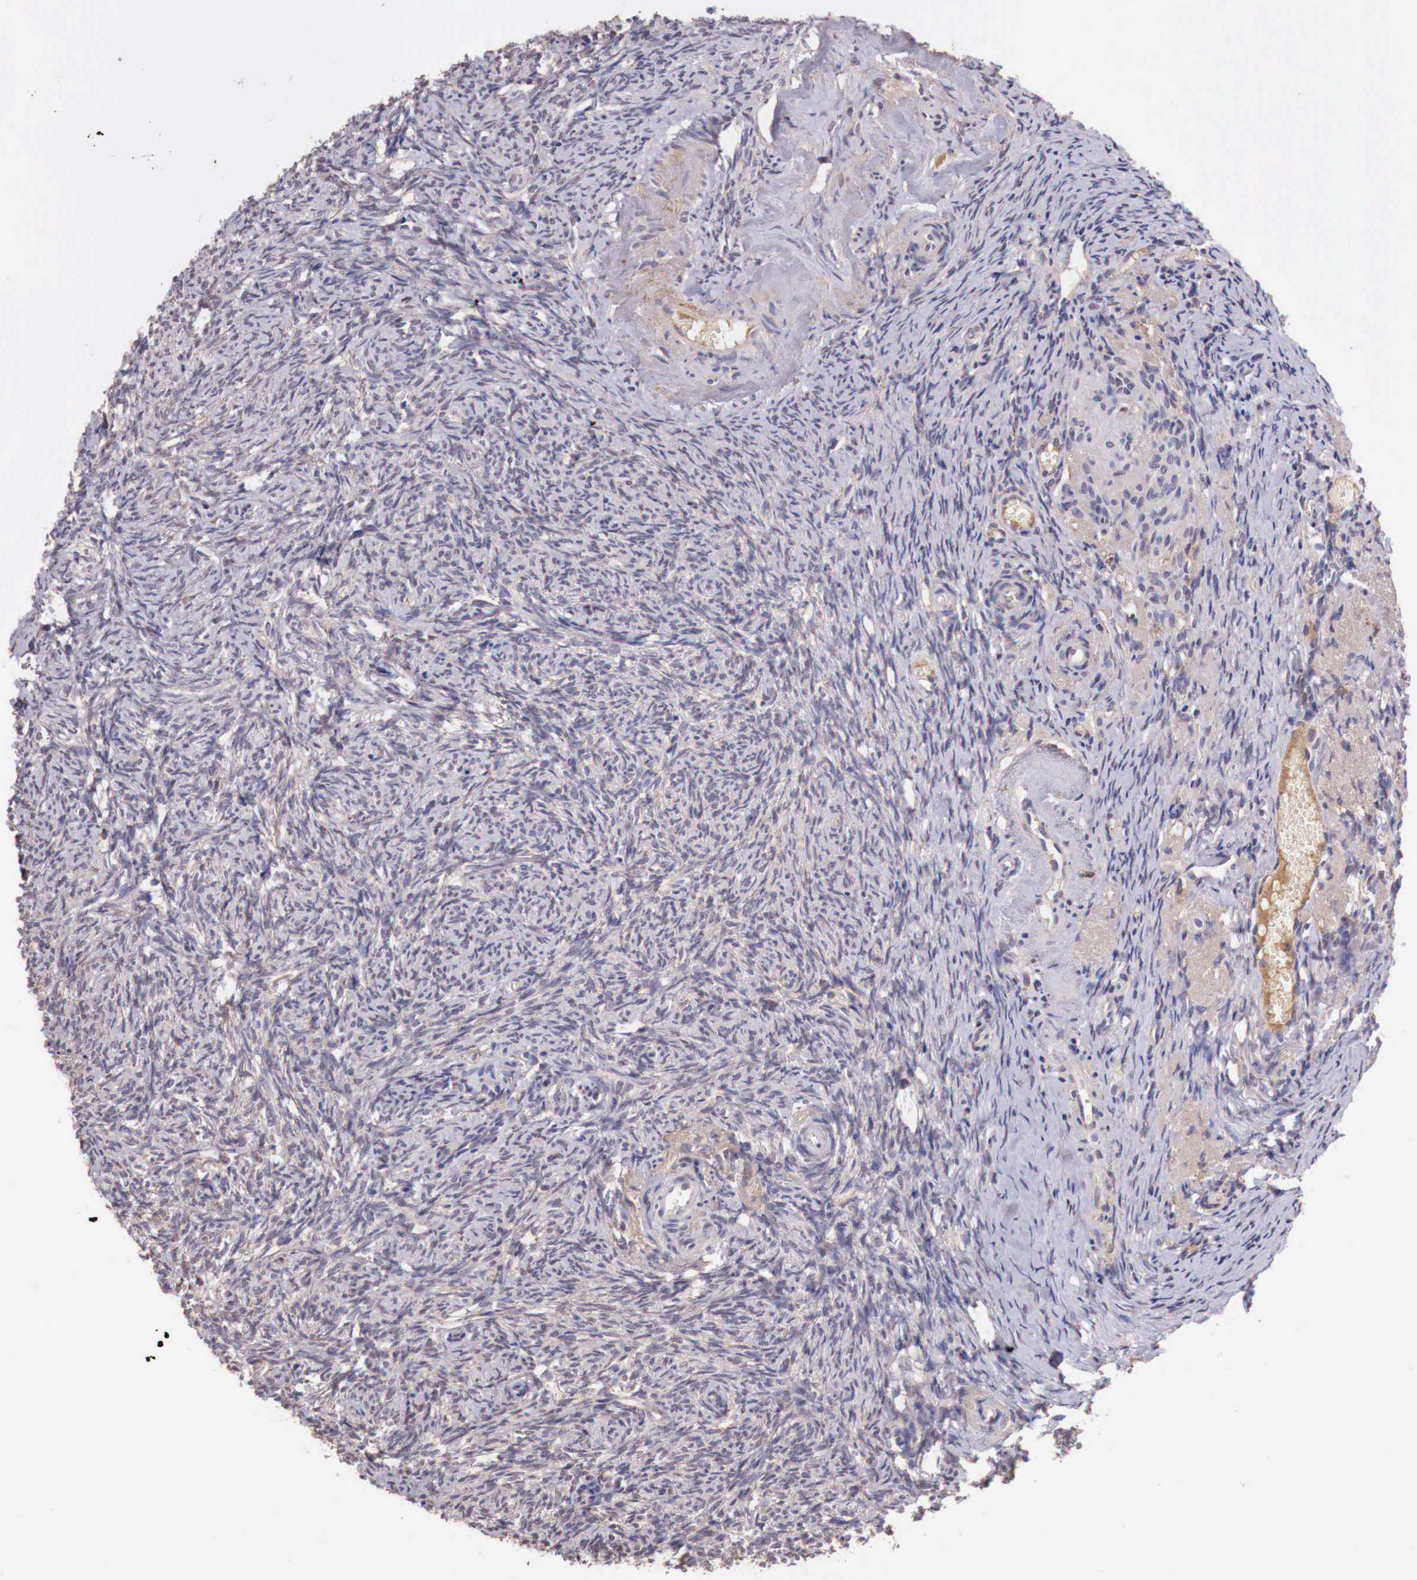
{"staining": {"intensity": "weak", "quantity": ">75%", "location": "cytoplasmic/membranous"}, "tissue": "ovary", "cell_type": "Ovarian stroma cells", "image_type": "normal", "snomed": [{"axis": "morphology", "description": "Normal tissue, NOS"}, {"axis": "topography", "description": "Ovary"}], "caption": "Human ovary stained with a brown dye demonstrates weak cytoplasmic/membranous positive staining in about >75% of ovarian stroma cells.", "gene": "CHRDL1", "patient": {"sex": "female", "age": 63}}